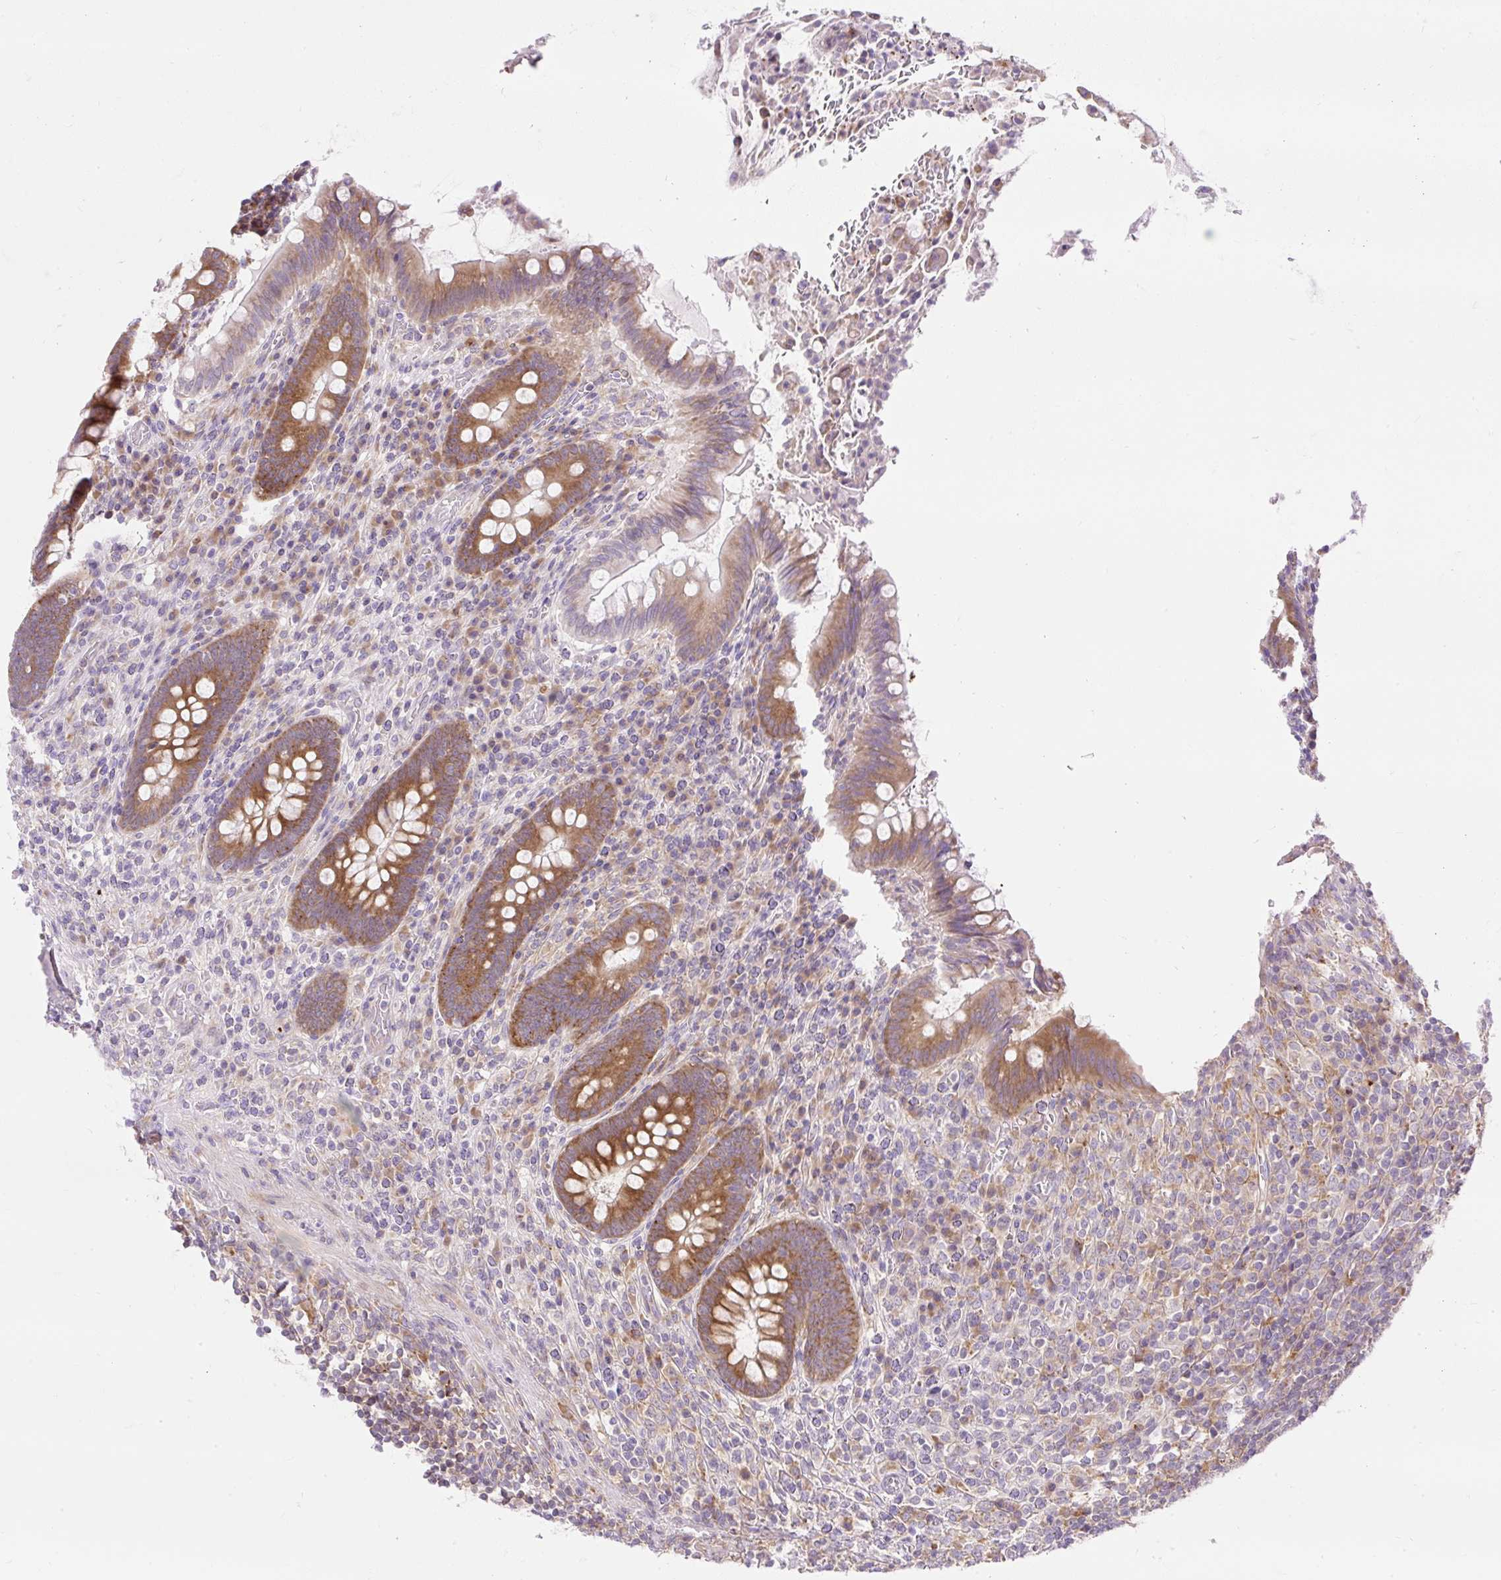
{"staining": {"intensity": "strong", "quantity": ">75%", "location": "cytoplasmic/membranous"}, "tissue": "appendix", "cell_type": "Glandular cells", "image_type": "normal", "snomed": [{"axis": "morphology", "description": "Normal tissue, NOS"}, {"axis": "topography", "description": "Appendix"}], "caption": "Immunohistochemical staining of normal human appendix reveals strong cytoplasmic/membranous protein staining in about >75% of glandular cells.", "gene": "GPR45", "patient": {"sex": "female", "age": 43}}